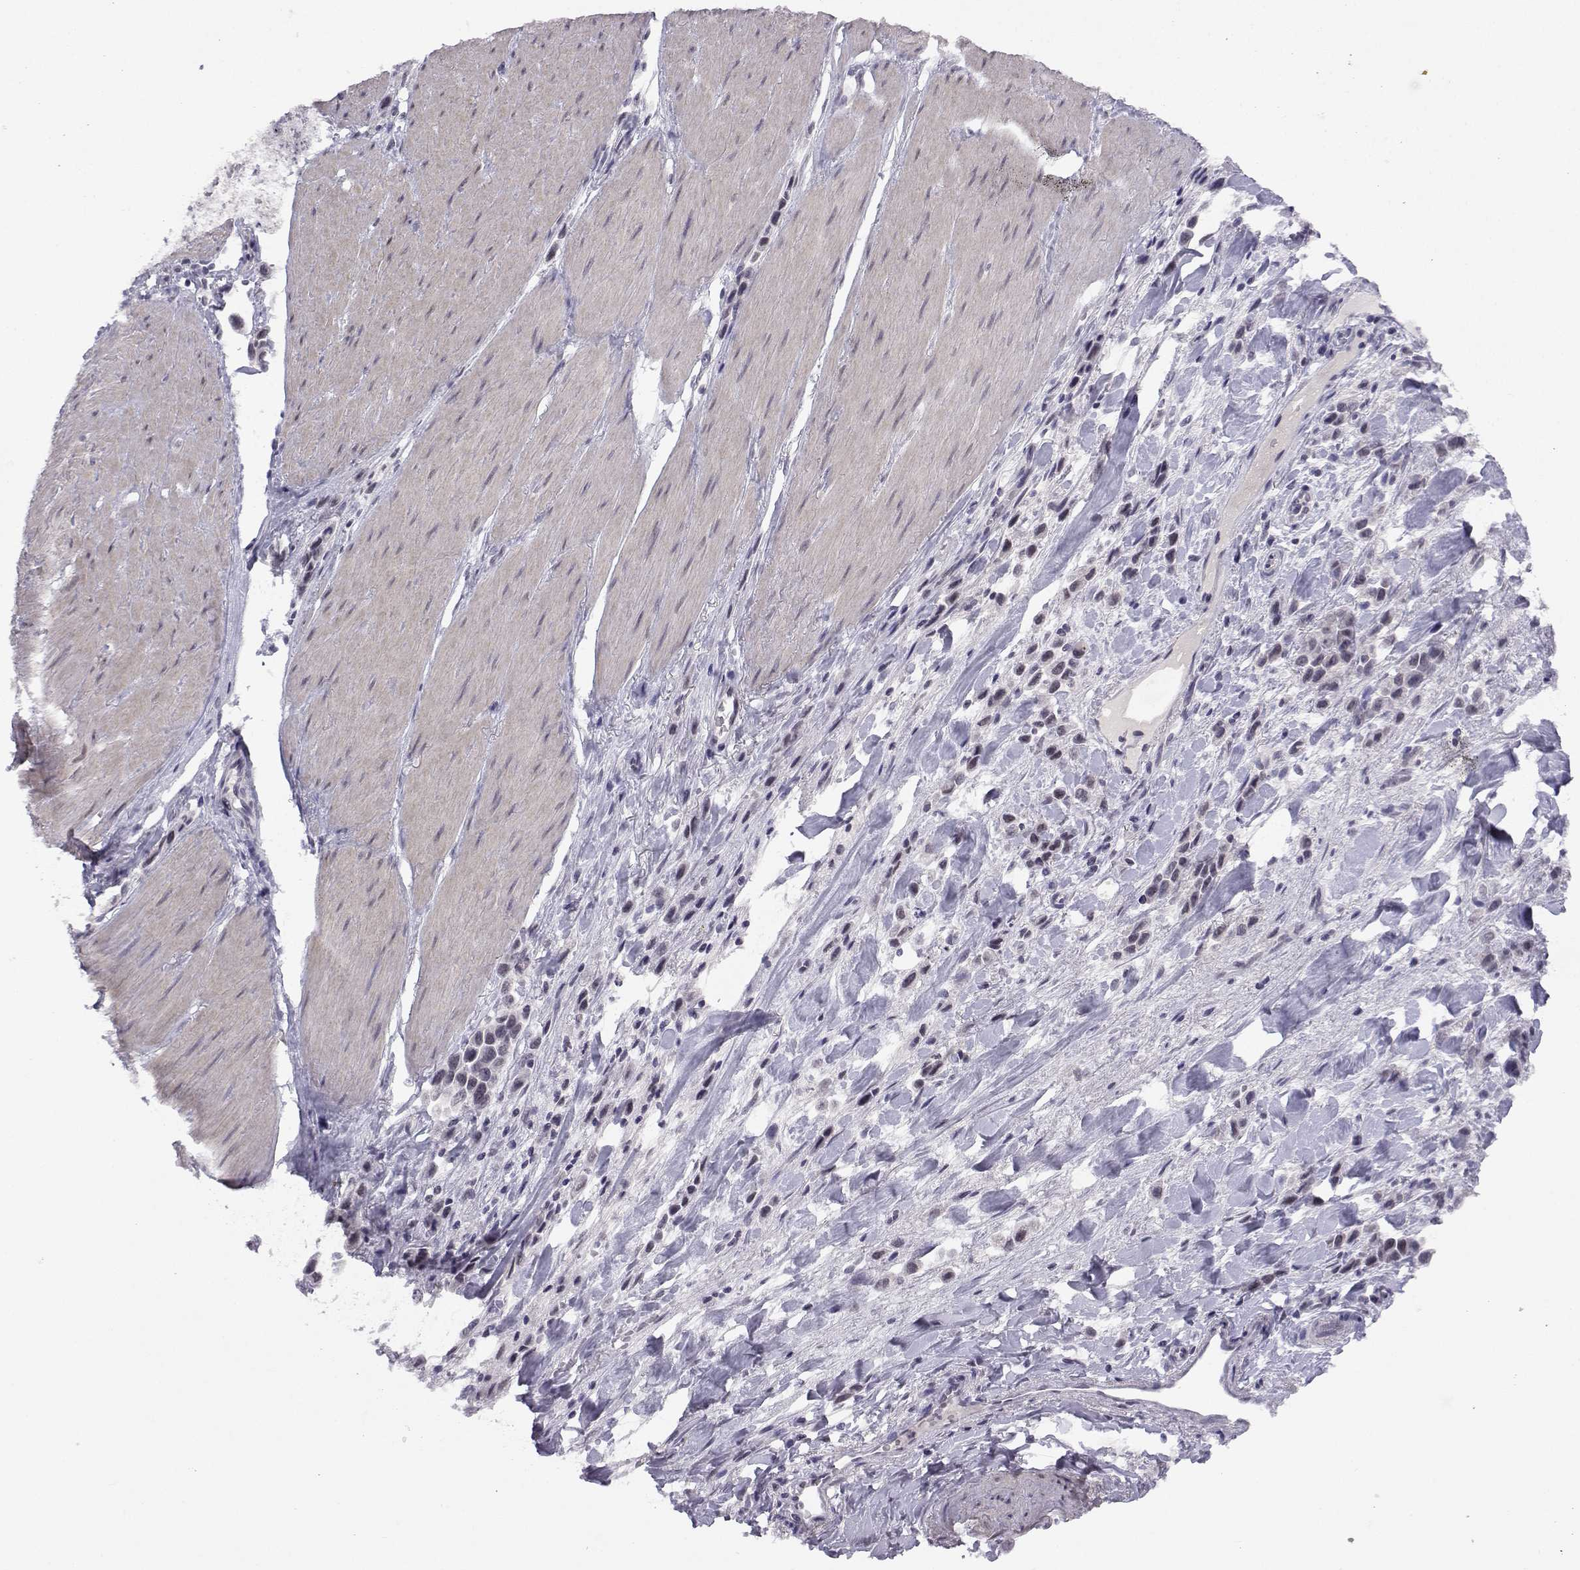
{"staining": {"intensity": "negative", "quantity": "none", "location": "none"}, "tissue": "stomach cancer", "cell_type": "Tumor cells", "image_type": "cancer", "snomed": [{"axis": "morphology", "description": "Adenocarcinoma, NOS"}, {"axis": "topography", "description": "Stomach"}], "caption": "Tumor cells are negative for brown protein staining in stomach cancer. (DAB (3,3'-diaminobenzidine) immunohistochemistry (IHC) visualized using brightfield microscopy, high magnification).", "gene": "MED26", "patient": {"sex": "male", "age": 47}}